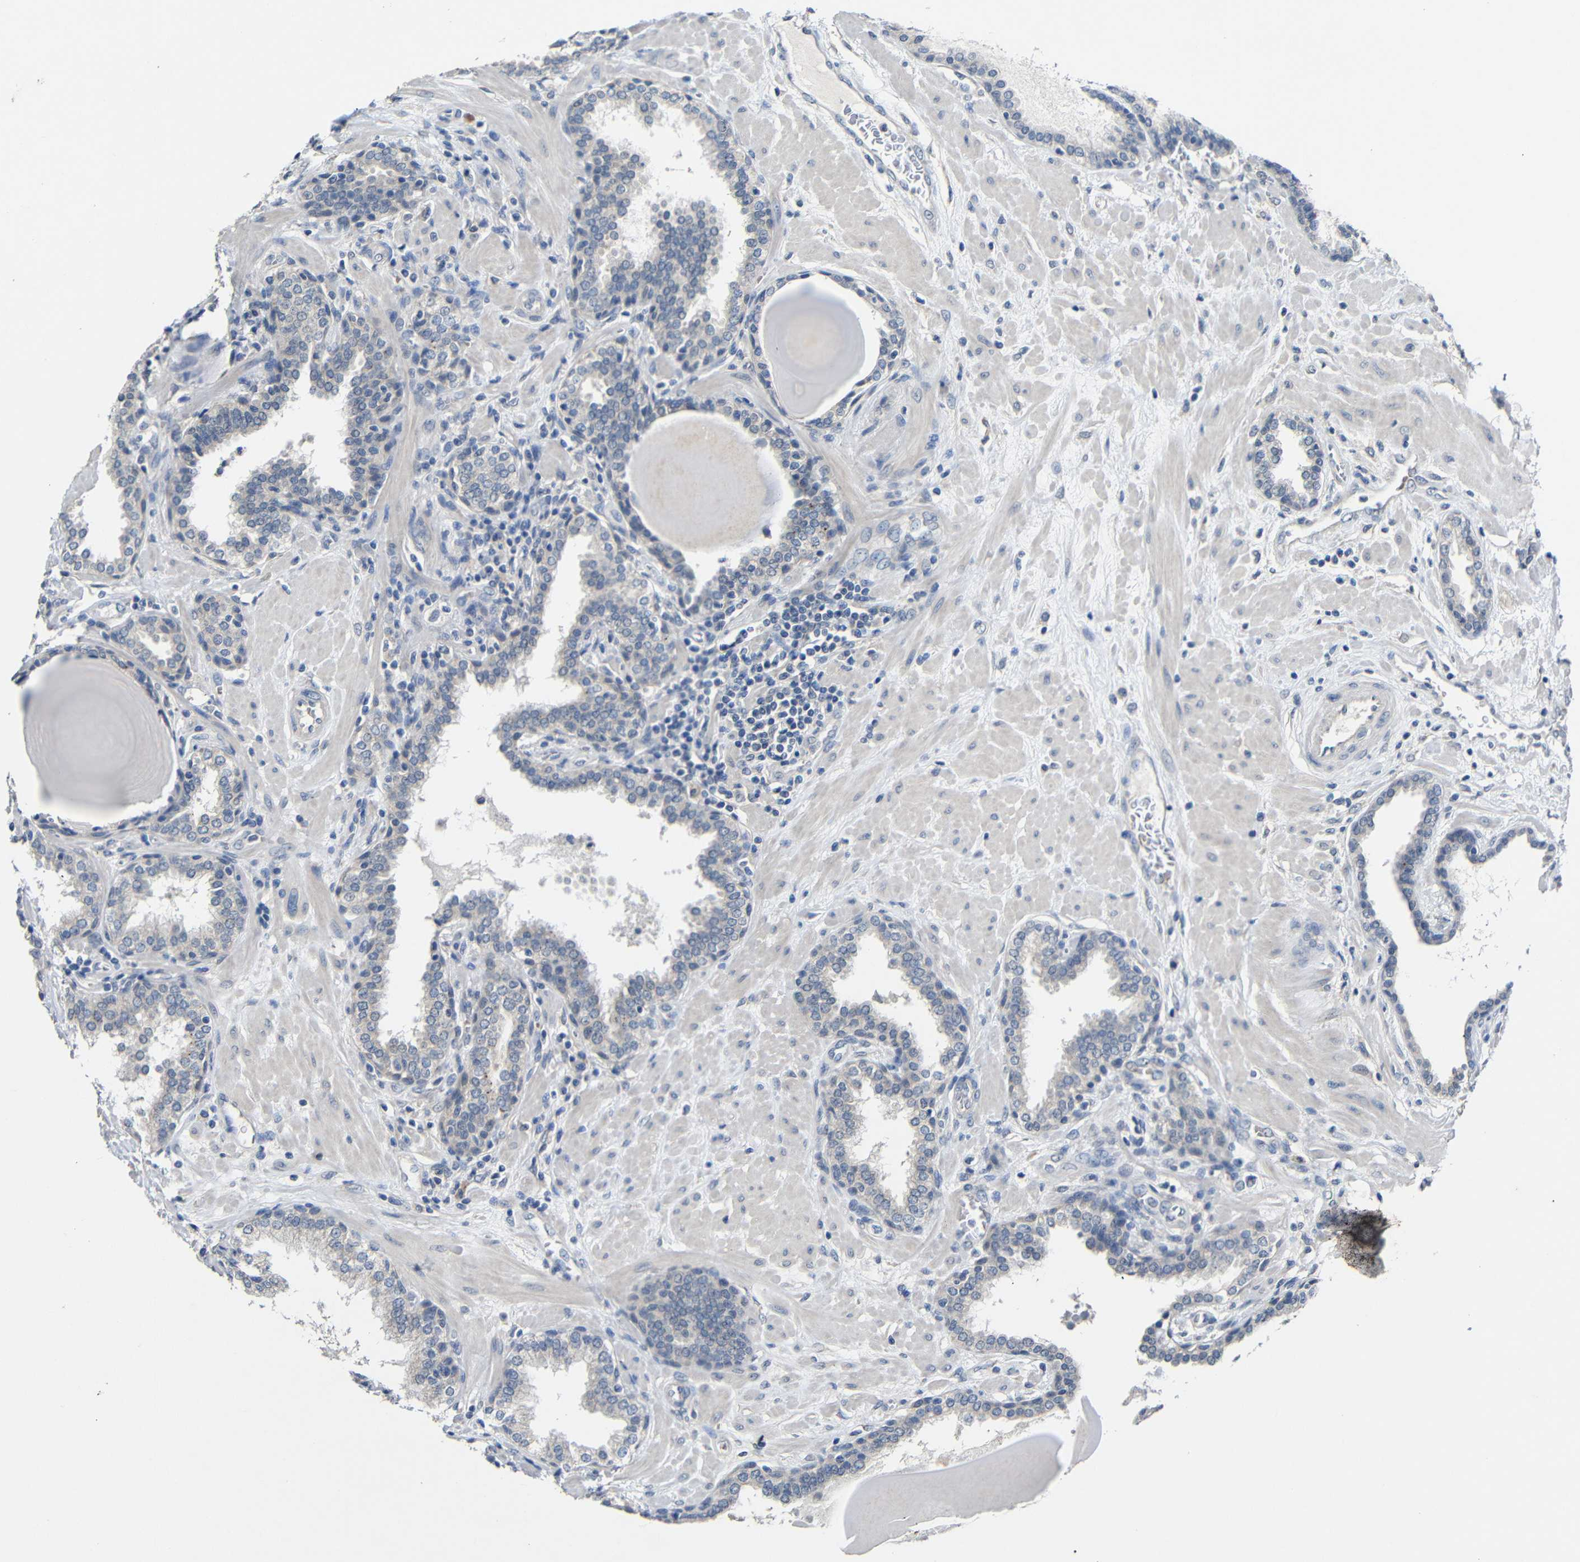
{"staining": {"intensity": "negative", "quantity": "none", "location": "none"}, "tissue": "prostate", "cell_type": "Glandular cells", "image_type": "normal", "snomed": [{"axis": "morphology", "description": "Normal tissue, NOS"}, {"axis": "topography", "description": "Prostate"}], "caption": "The image exhibits no staining of glandular cells in benign prostate.", "gene": "HNF1A", "patient": {"sex": "male", "age": 51}}